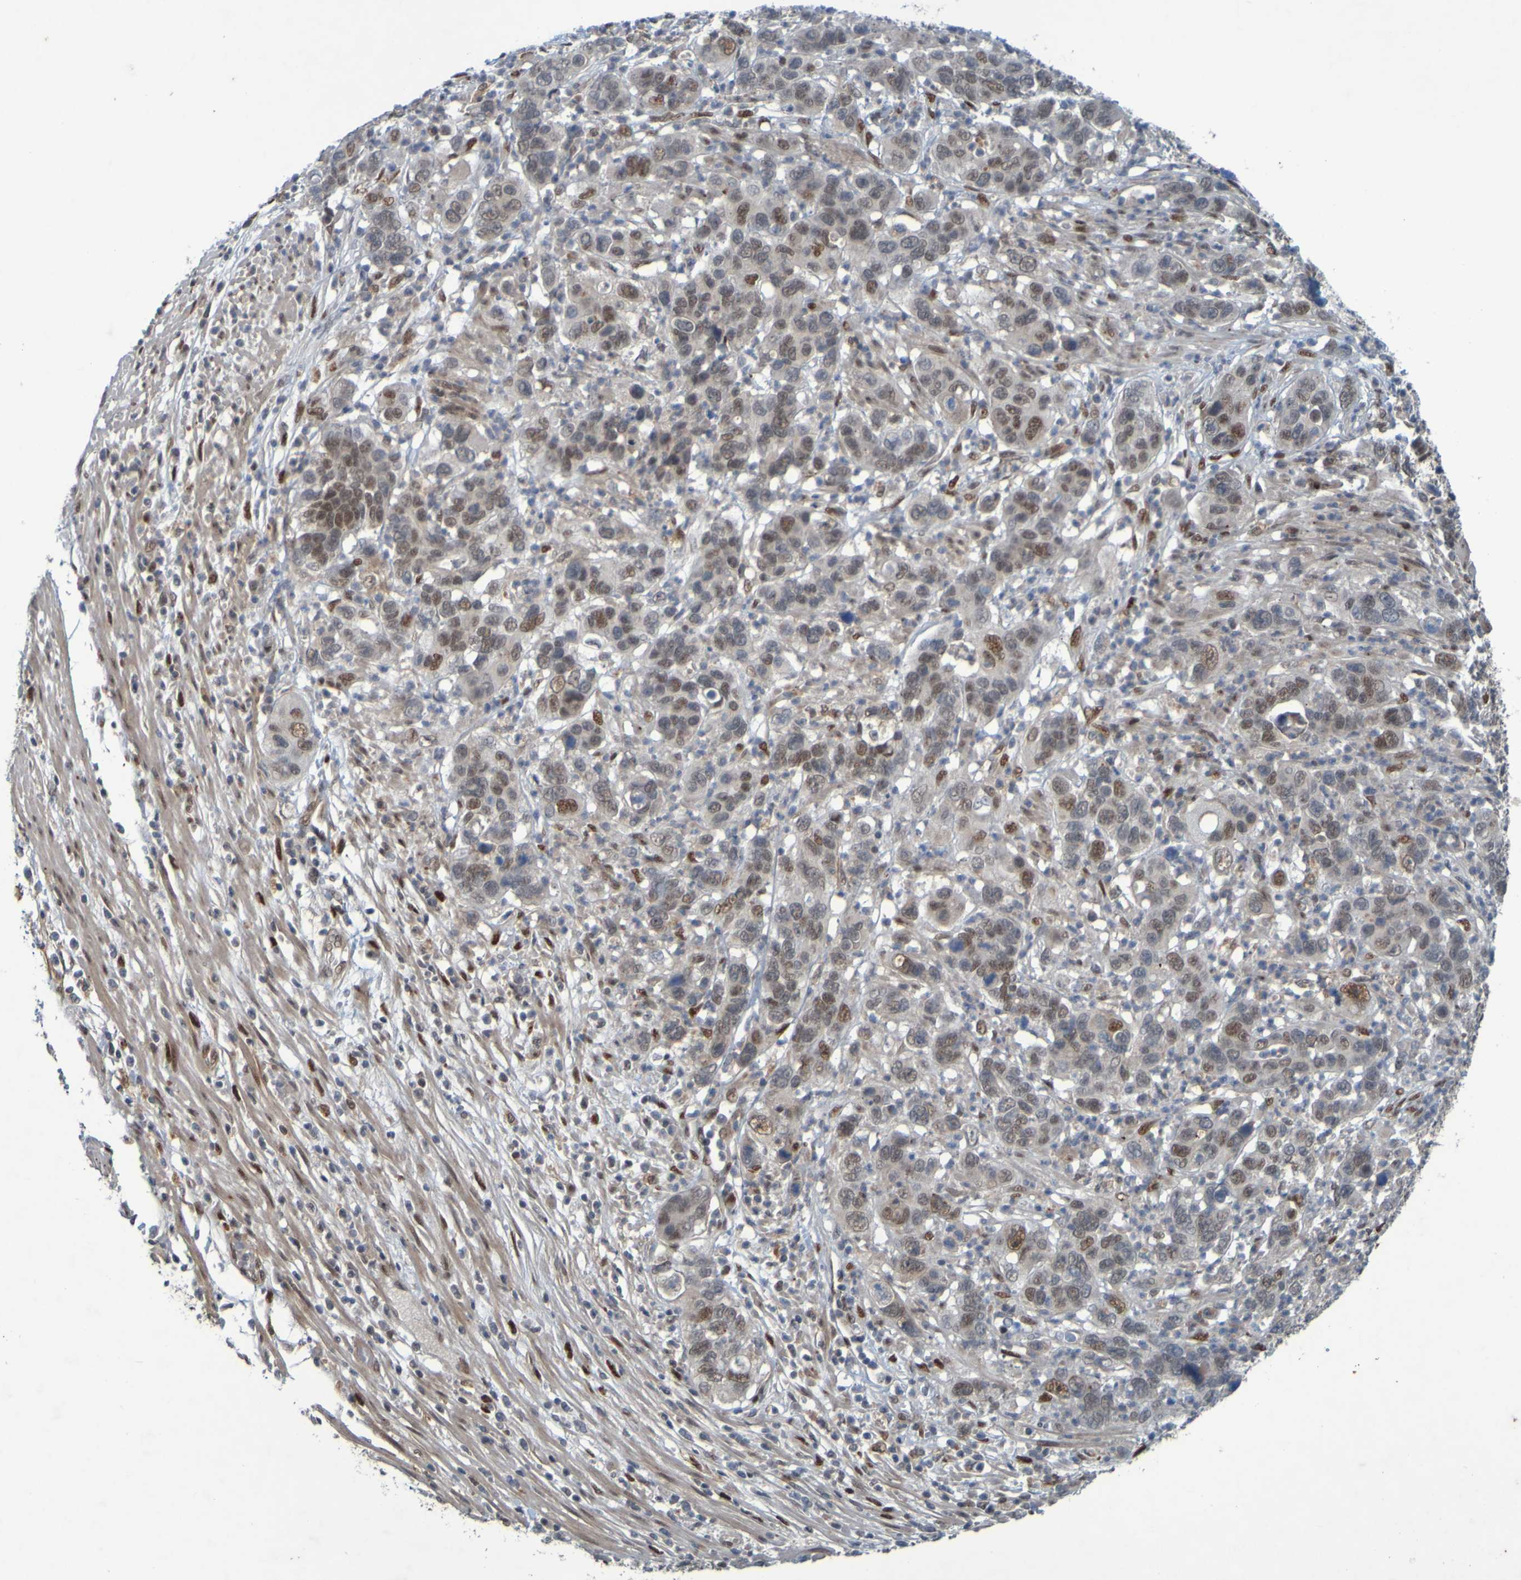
{"staining": {"intensity": "moderate", "quantity": "25%-75%", "location": "nuclear"}, "tissue": "pancreatic cancer", "cell_type": "Tumor cells", "image_type": "cancer", "snomed": [{"axis": "morphology", "description": "Adenocarcinoma, NOS"}, {"axis": "topography", "description": "Pancreas"}], "caption": "Immunohistochemical staining of pancreatic cancer reveals moderate nuclear protein expression in about 25%-75% of tumor cells.", "gene": "MCPH1", "patient": {"sex": "female", "age": 71}}